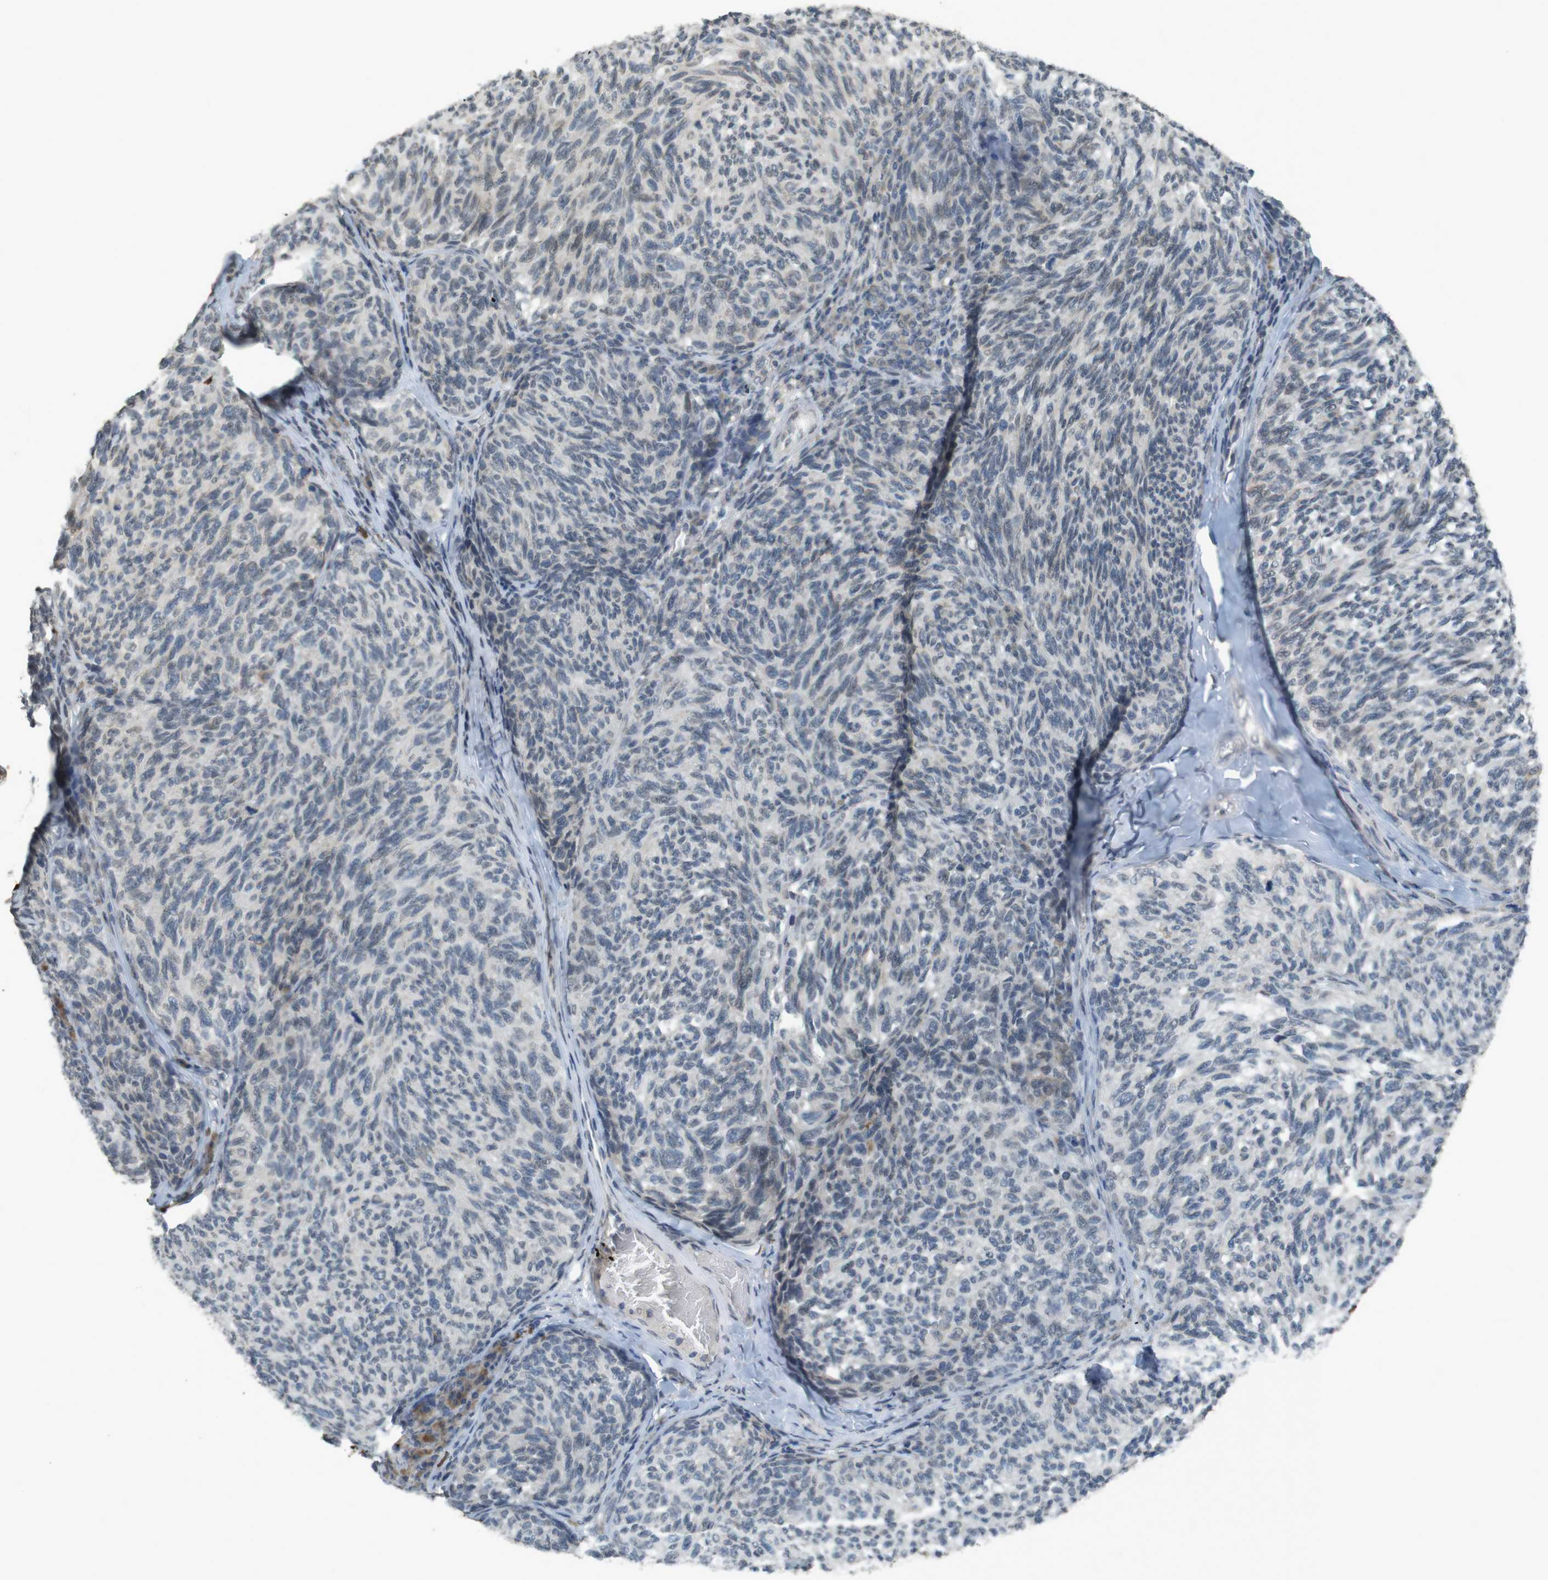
{"staining": {"intensity": "negative", "quantity": "none", "location": "none"}, "tissue": "melanoma", "cell_type": "Tumor cells", "image_type": "cancer", "snomed": [{"axis": "morphology", "description": "Malignant melanoma, NOS"}, {"axis": "topography", "description": "Skin"}], "caption": "There is no significant expression in tumor cells of melanoma.", "gene": "FZD10", "patient": {"sex": "female", "age": 73}}